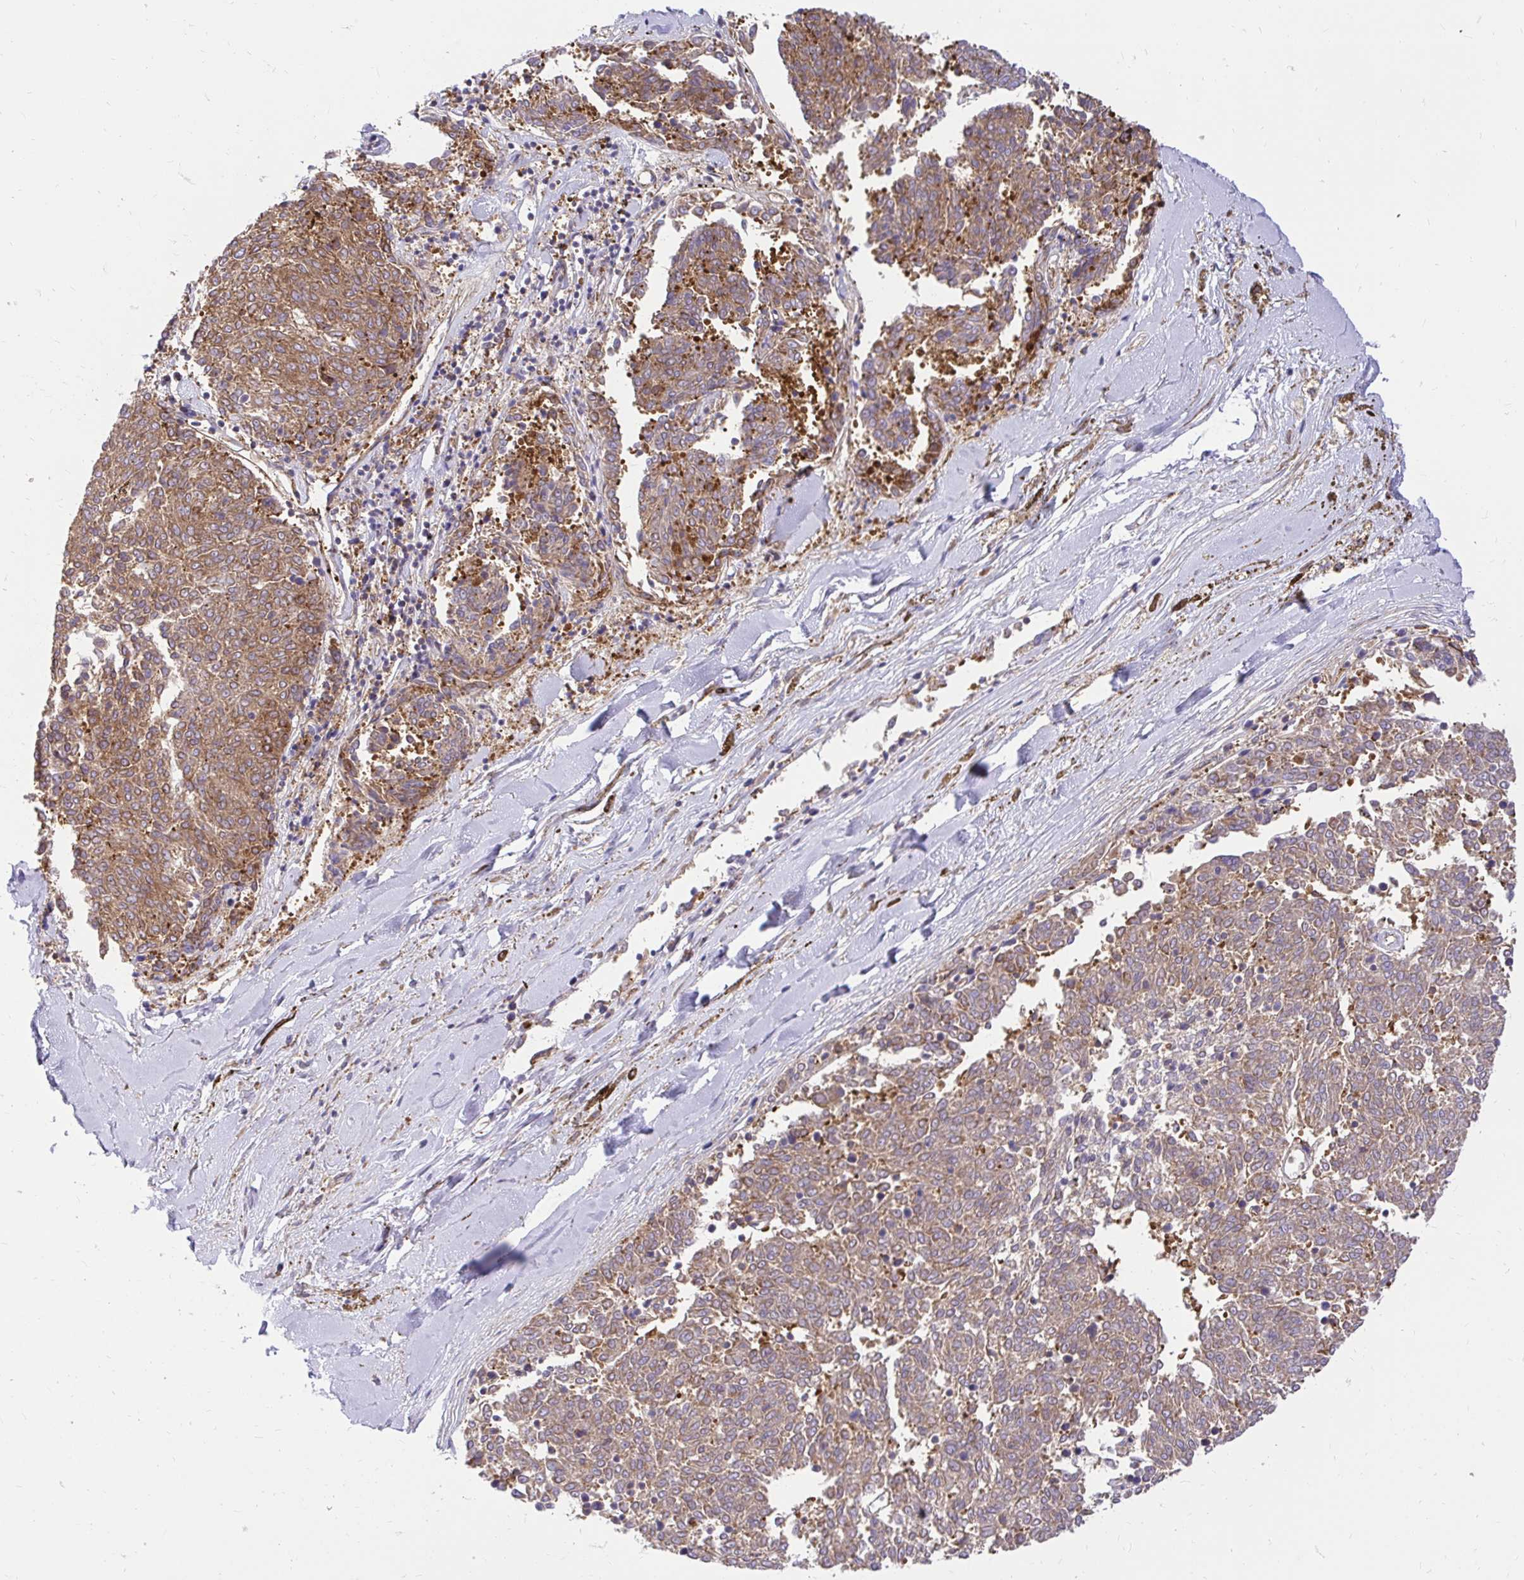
{"staining": {"intensity": "moderate", "quantity": ">75%", "location": "cytoplasmic/membranous"}, "tissue": "melanoma", "cell_type": "Tumor cells", "image_type": "cancer", "snomed": [{"axis": "morphology", "description": "Malignant melanoma, NOS"}, {"axis": "topography", "description": "Skin"}], "caption": "The immunohistochemical stain labels moderate cytoplasmic/membranous positivity in tumor cells of malignant melanoma tissue. (DAB (3,3'-diaminobenzidine) IHC with brightfield microscopy, high magnification).", "gene": "ABCB10", "patient": {"sex": "female", "age": 72}}